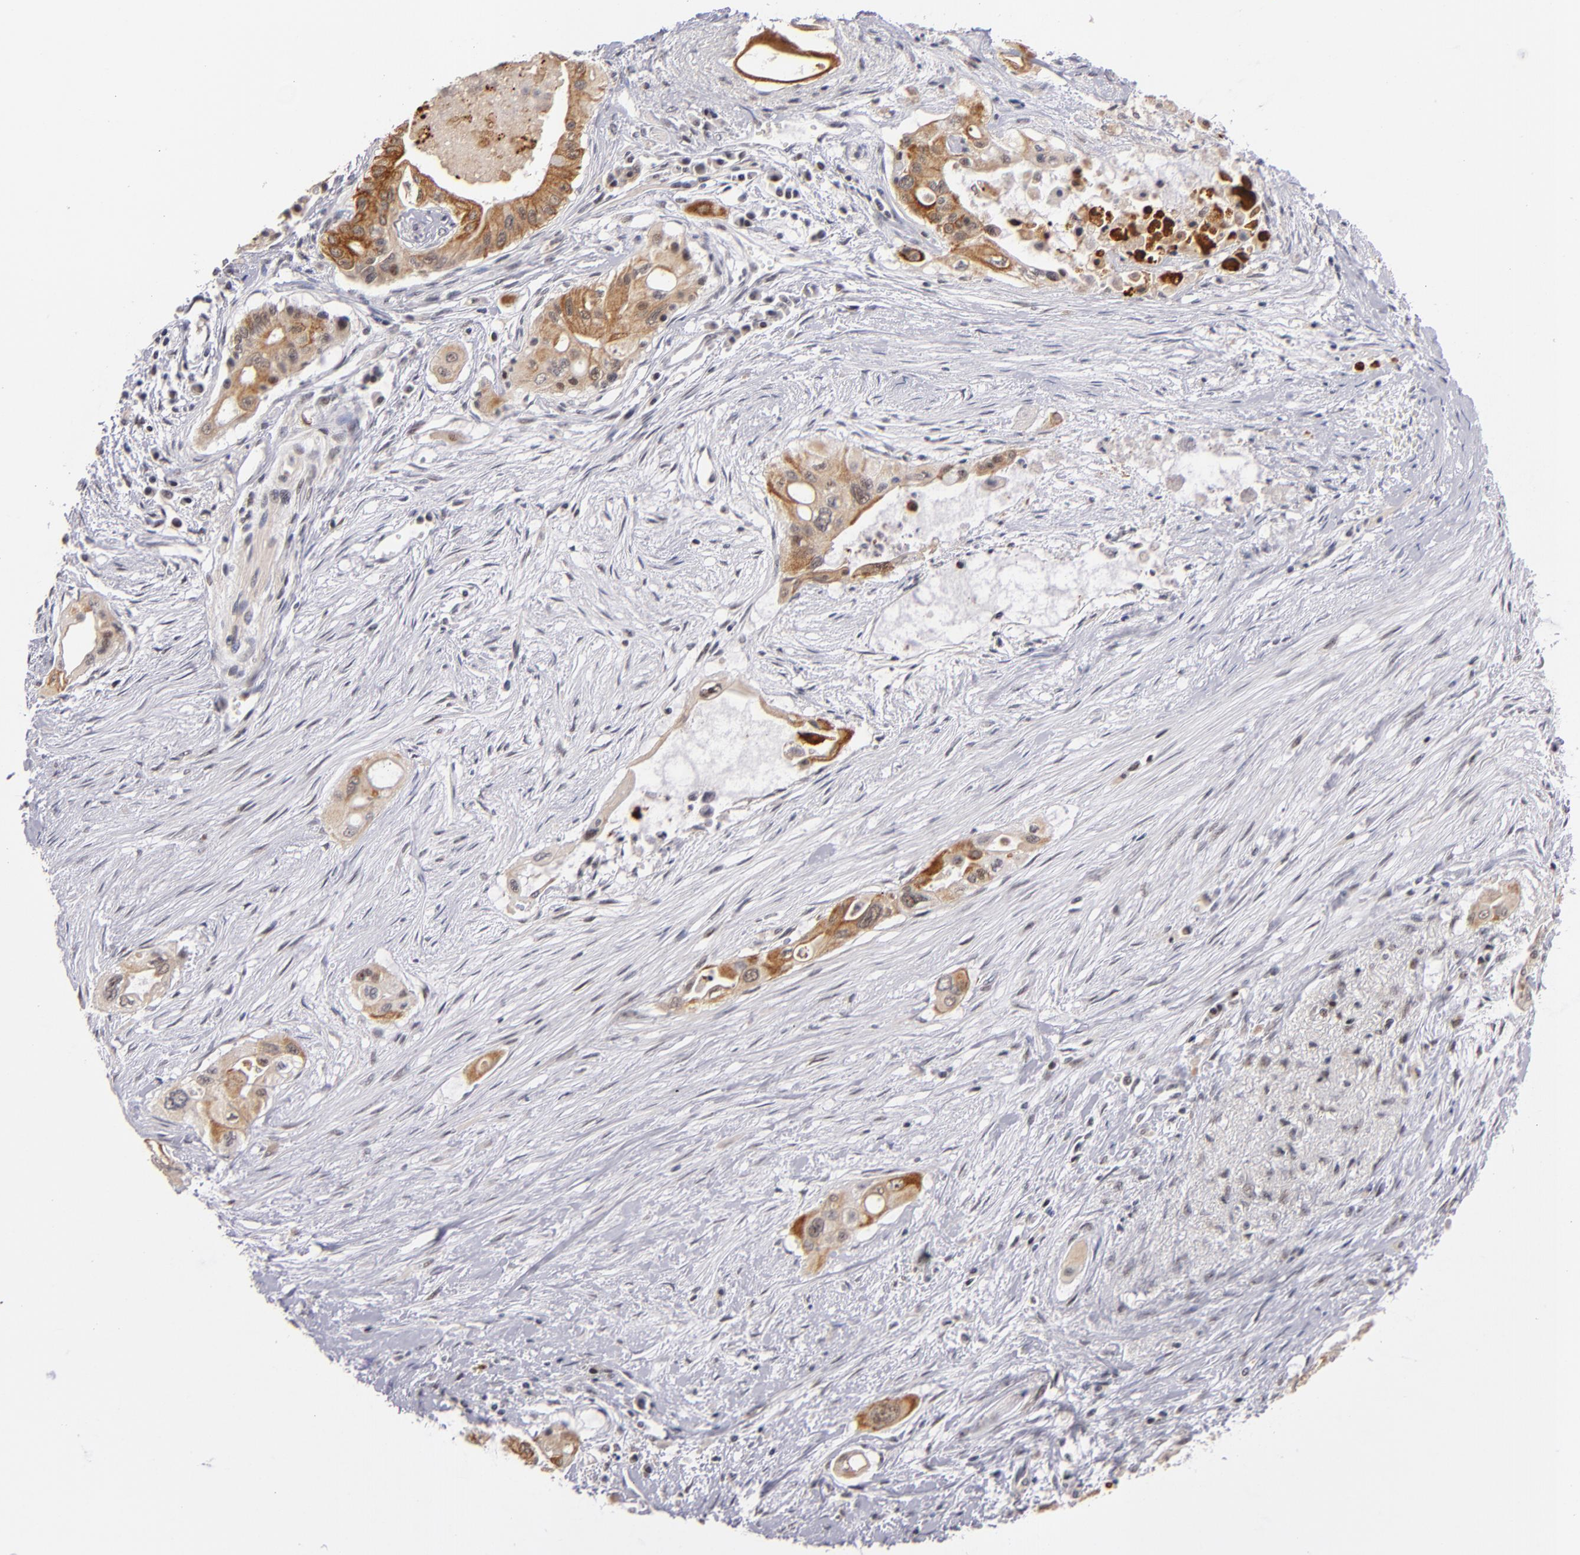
{"staining": {"intensity": "moderate", "quantity": ">75%", "location": "cytoplasmic/membranous"}, "tissue": "pancreatic cancer", "cell_type": "Tumor cells", "image_type": "cancer", "snomed": [{"axis": "morphology", "description": "Adenocarcinoma, NOS"}, {"axis": "topography", "description": "Pancreas"}], "caption": "Pancreatic adenocarcinoma stained with a brown dye reveals moderate cytoplasmic/membranous positive positivity in about >75% of tumor cells.", "gene": "PCNX4", "patient": {"sex": "male", "age": 77}}